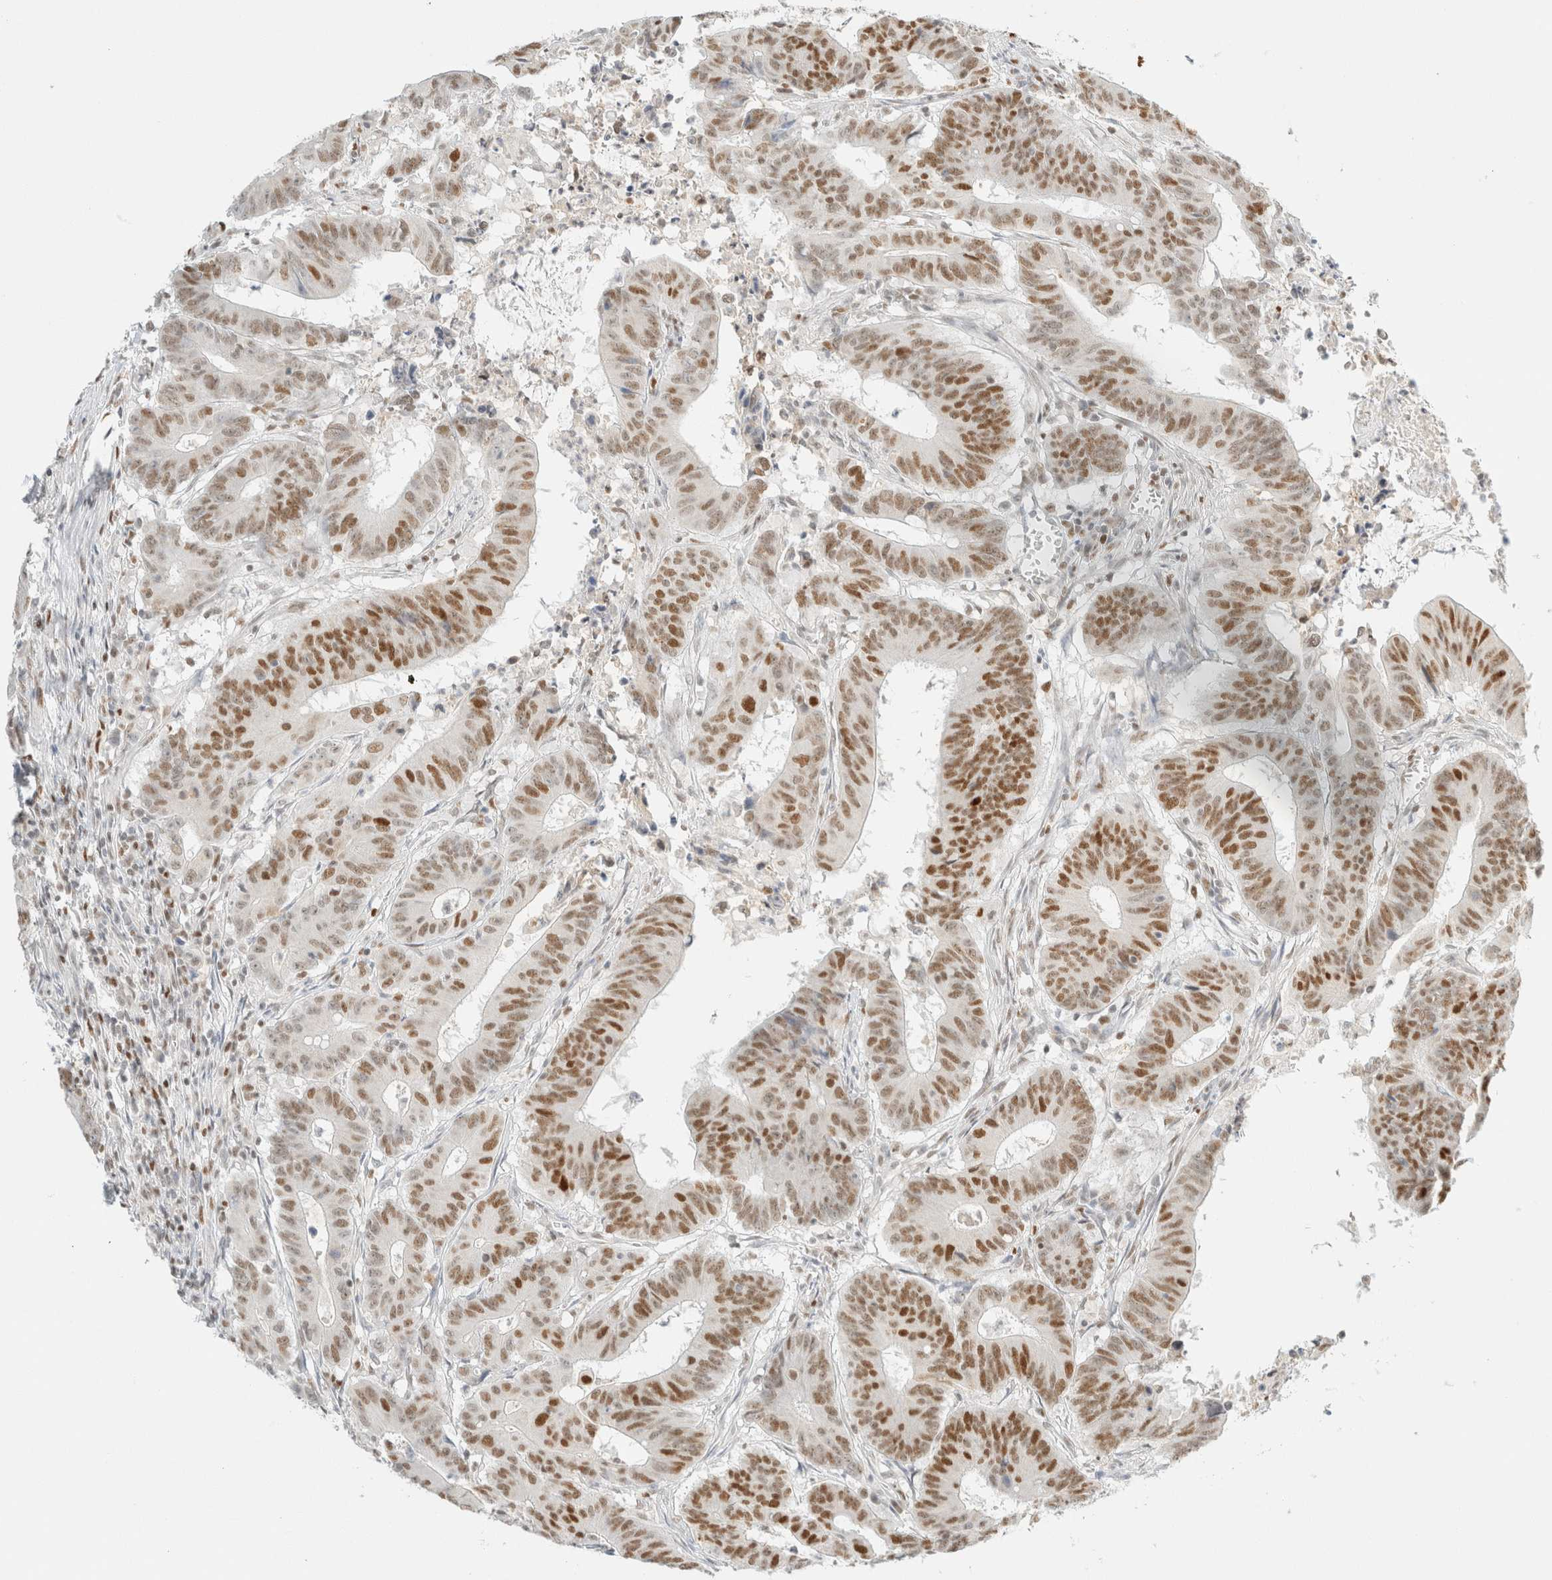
{"staining": {"intensity": "moderate", "quantity": ">75%", "location": "nuclear"}, "tissue": "colorectal cancer", "cell_type": "Tumor cells", "image_type": "cancer", "snomed": [{"axis": "morphology", "description": "Adenocarcinoma, NOS"}, {"axis": "topography", "description": "Colon"}], "caption": "A photomicrograph showing moderate nuclear expression in approximately >75% of tumor cells in adenocarcinoma (colorectal), as visualized by brown immunohistochemical staining.", "gene": "DDB2", "patient": {"sex": "male", "age": 45}}